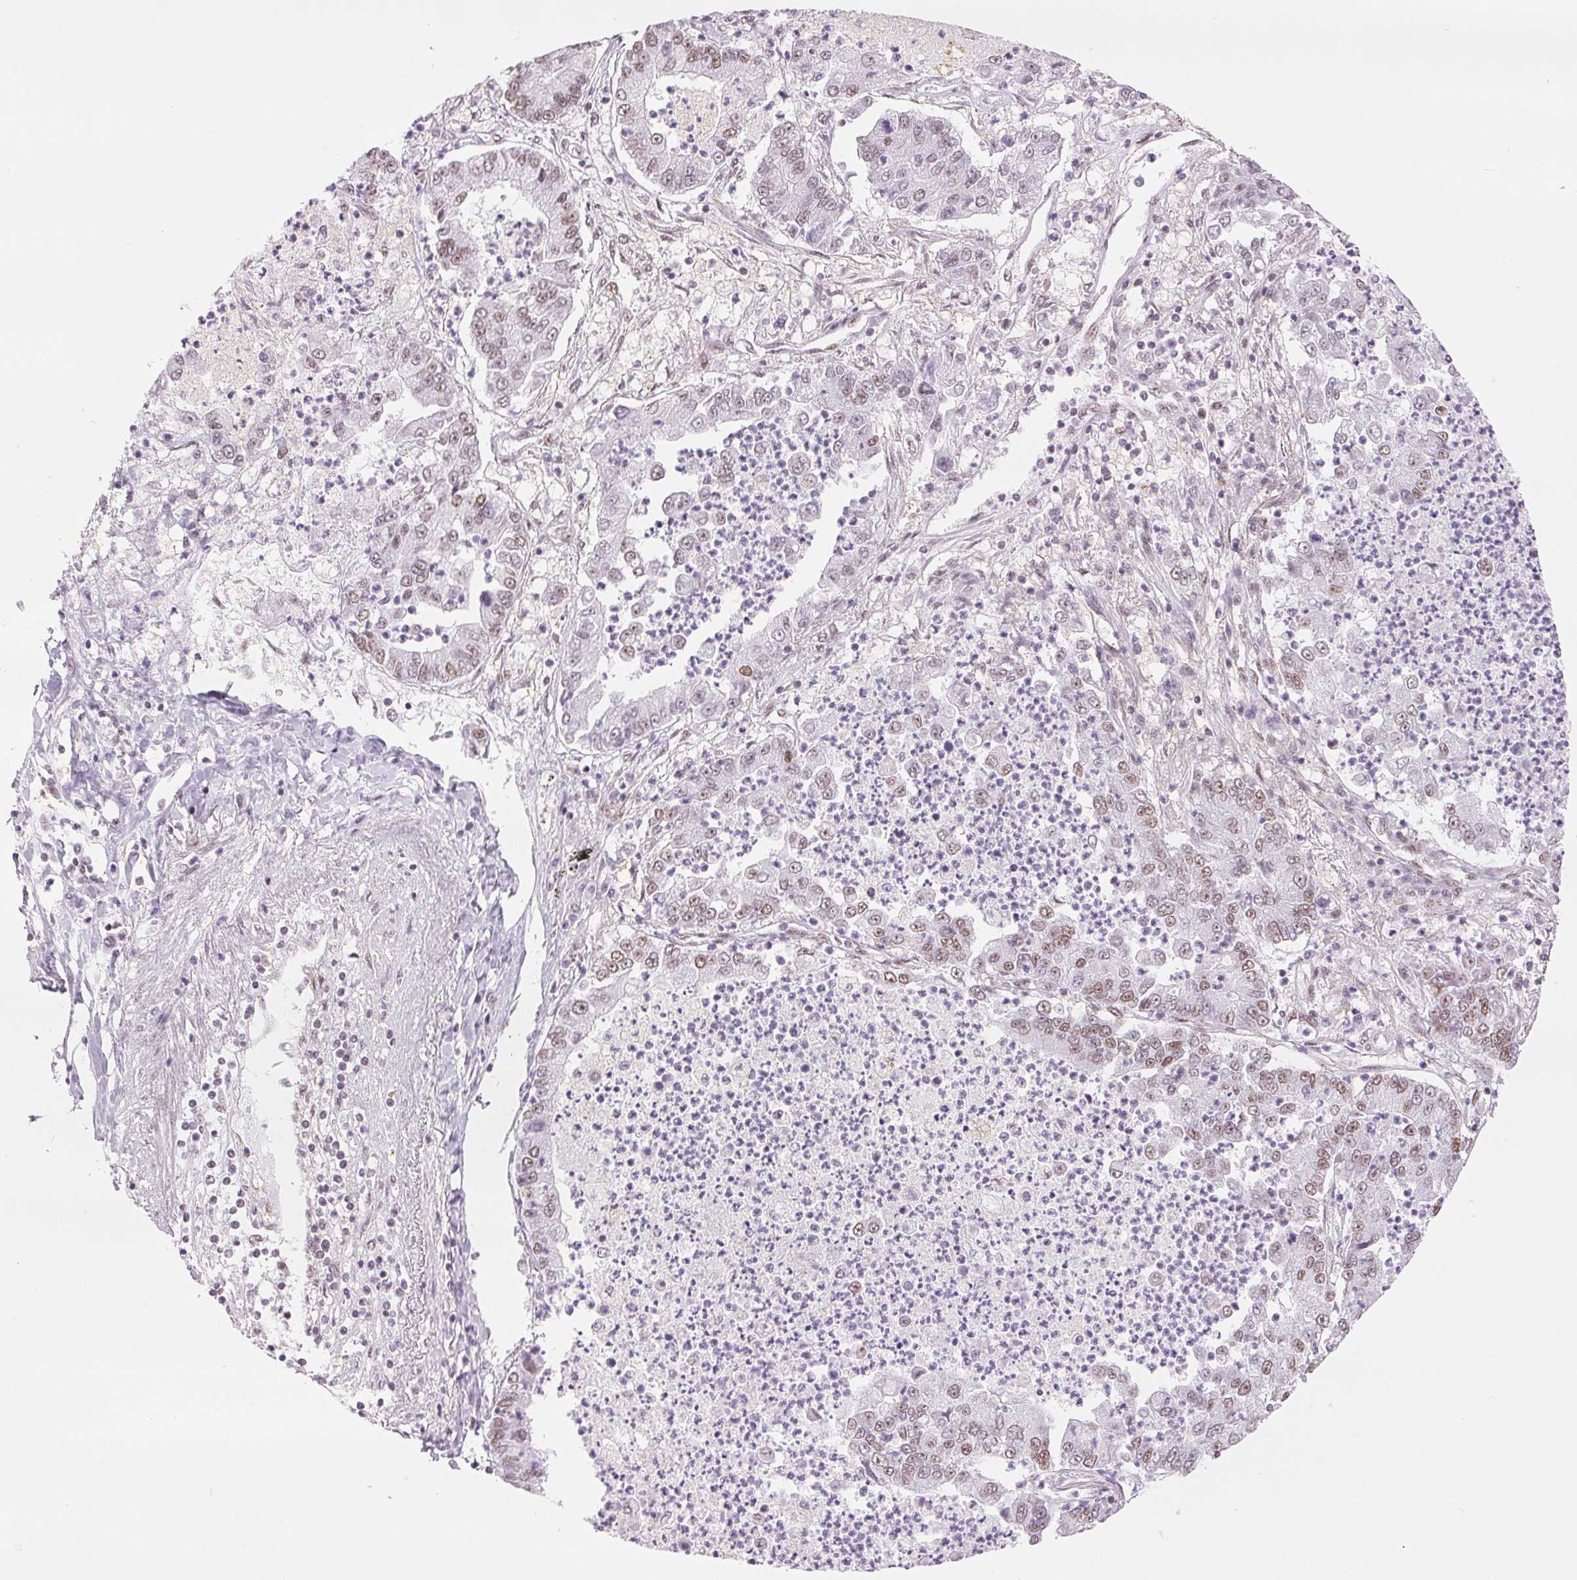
{"staining": {"intensity": "weak", "quantity": "25%-75%", "location": "nuclear"}, "tissue": "lung cancer", "cell_type": "Tumor cells", "image_type": "cancer", "snomed": [{"axis": "morphology", "description": "Adenocarcinoma, NOS"}, {"axis": "topography", "description": "Lung"}], "caption": "Lung cancer (adenocarcinoma) stained with DAB immunohistochemistry (IHC) reveals low levels of weak nuclear expression in approximately 25%-75% of tumor cells.", "gene": "ZFR2", "patient": {"sex": "female", "age": 57}}